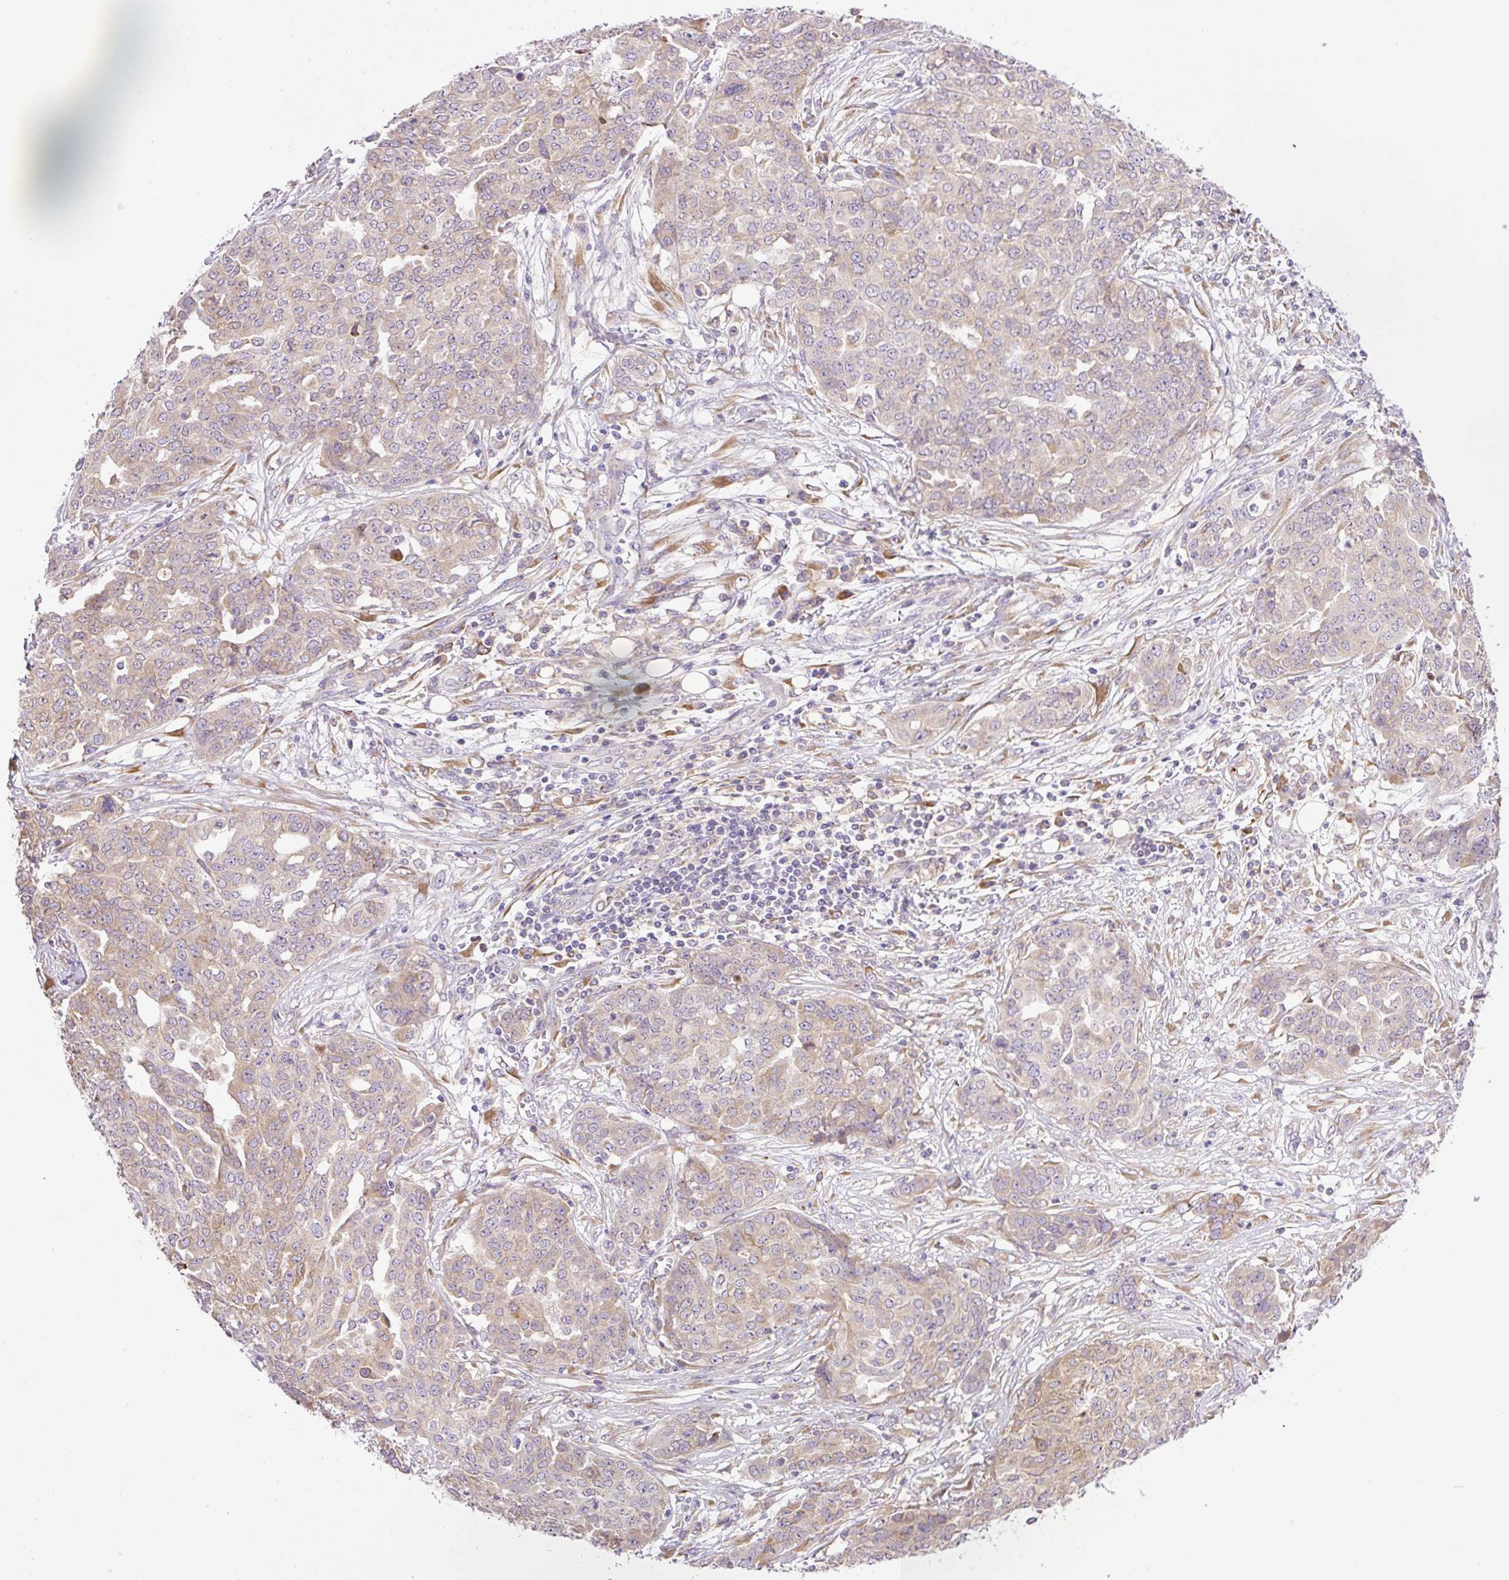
{"staining": {"intensity": "weak", "quantity": "25%-75%", "location": "cytoplasmic/membranous"}, "tissue": "ovarian cancer", "cell_type": "Tumor cells", "image_type": "cancer", "snomed": [{"axis": "morphology", "description": "Cystadenocarcinoma, serous, NOS"}, {"axis": "topography", "description": "Soft tissue"}, {"axis": "topography", "description": "Ovary"}], "caption": "This photomicrograph displays ovarian cancer (serous cystadenocarcinoma) stained with immunohistochemistry to label a protein in brown. The cytoplasmic/membranous of tumor cells show weak positivity for the protein. Nuclei are counter-stained blue.", "gene": "POFUT1", "patient": {"sex": "female", "age": 57}}